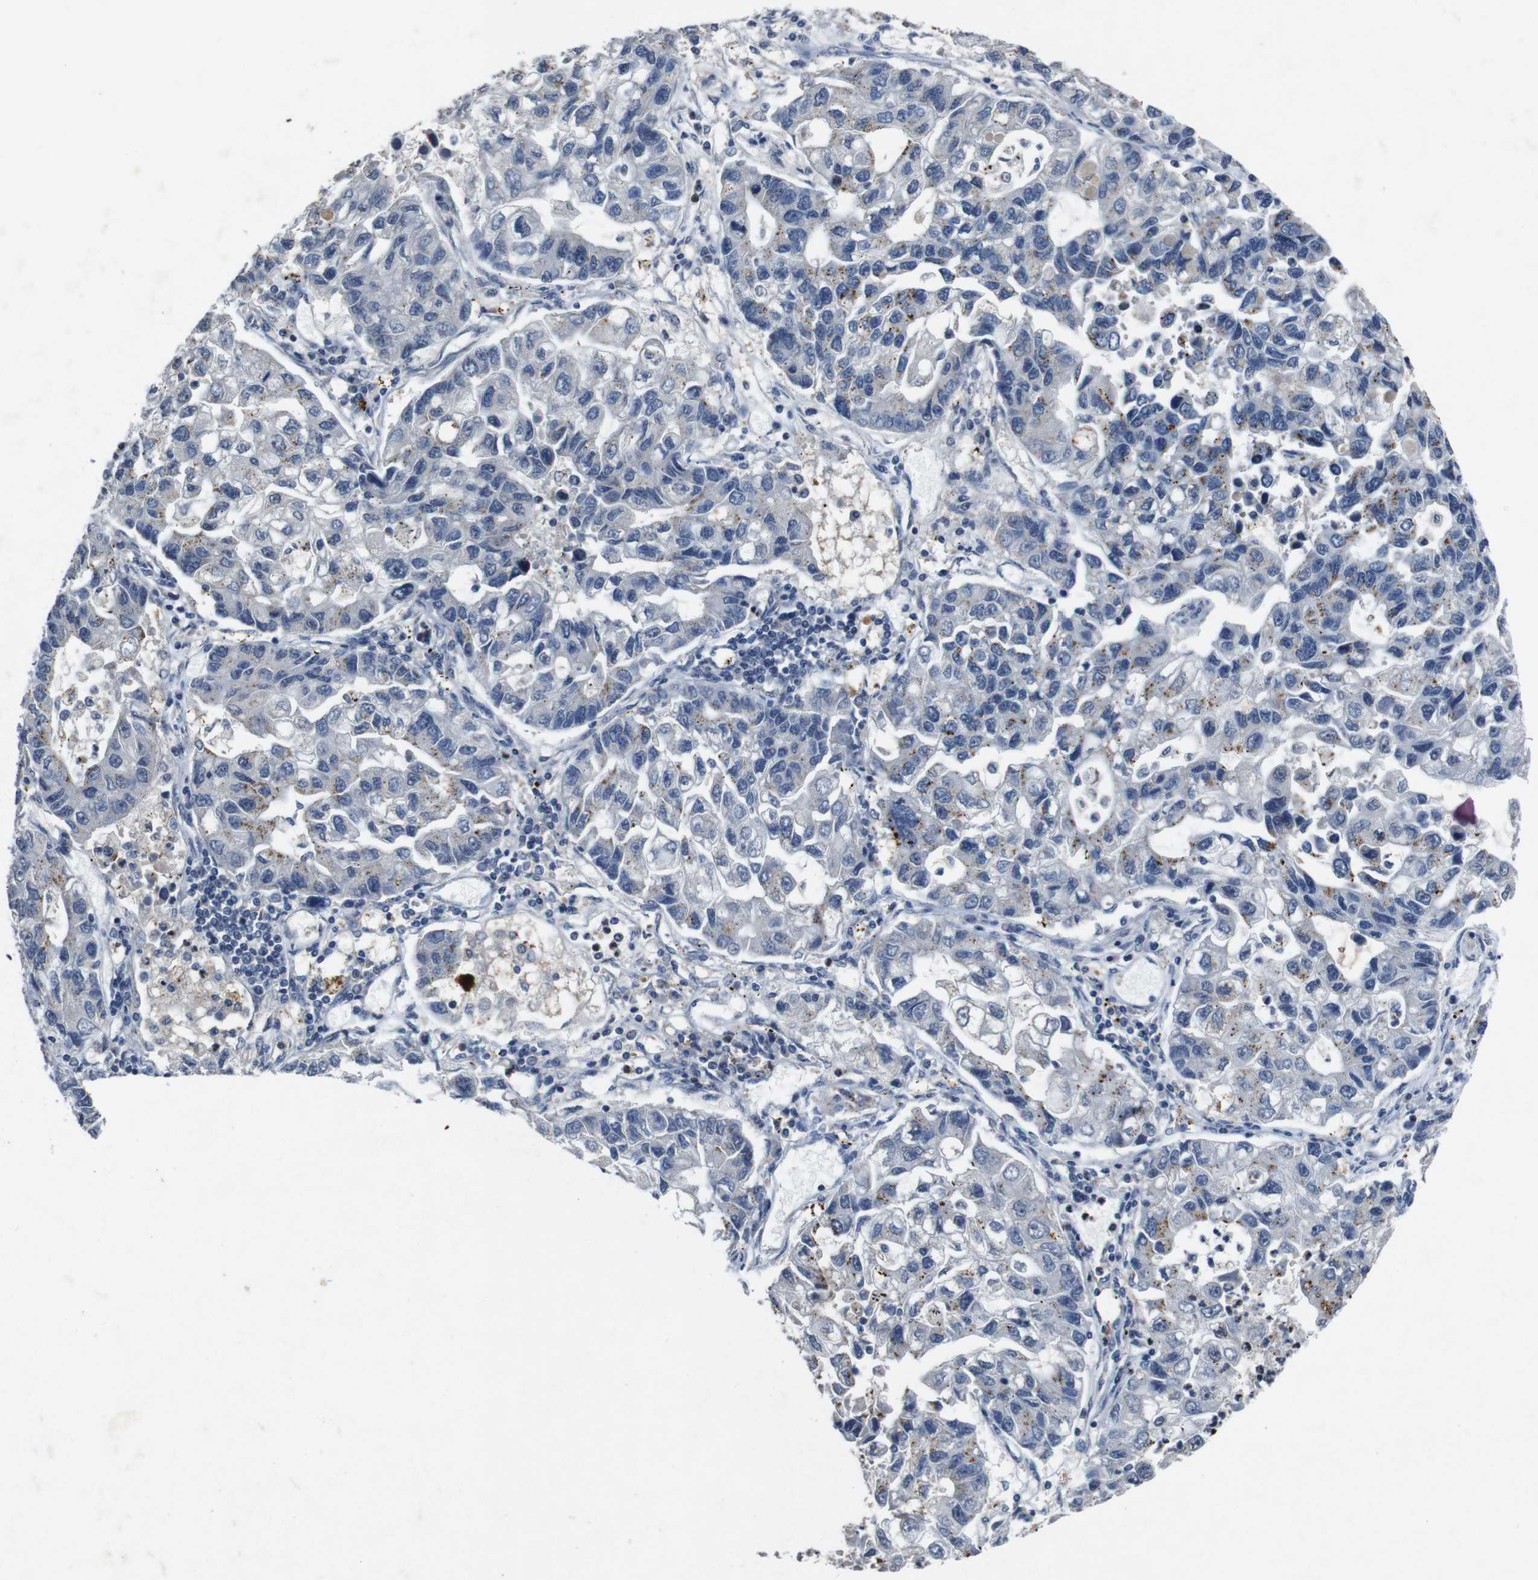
{"staining": {"intensity": "negative", "quantity": "none", "location": "none"}, "tissue": "lung cancer", "cell_type": "Tumor cells", "image_type": "cancer", "snomed": [{"axis": "morphology", "description": "Adenocarcinoma, NOS"}, {"axis": "topography", "description": "Lung"}], "caption": "This is an immunohistochemistry micrograph of lung adenocarcinoma. There is no staining in tumor cells.", "gene": "AKT3", "patient": {"sex": "female", "age": 51}}